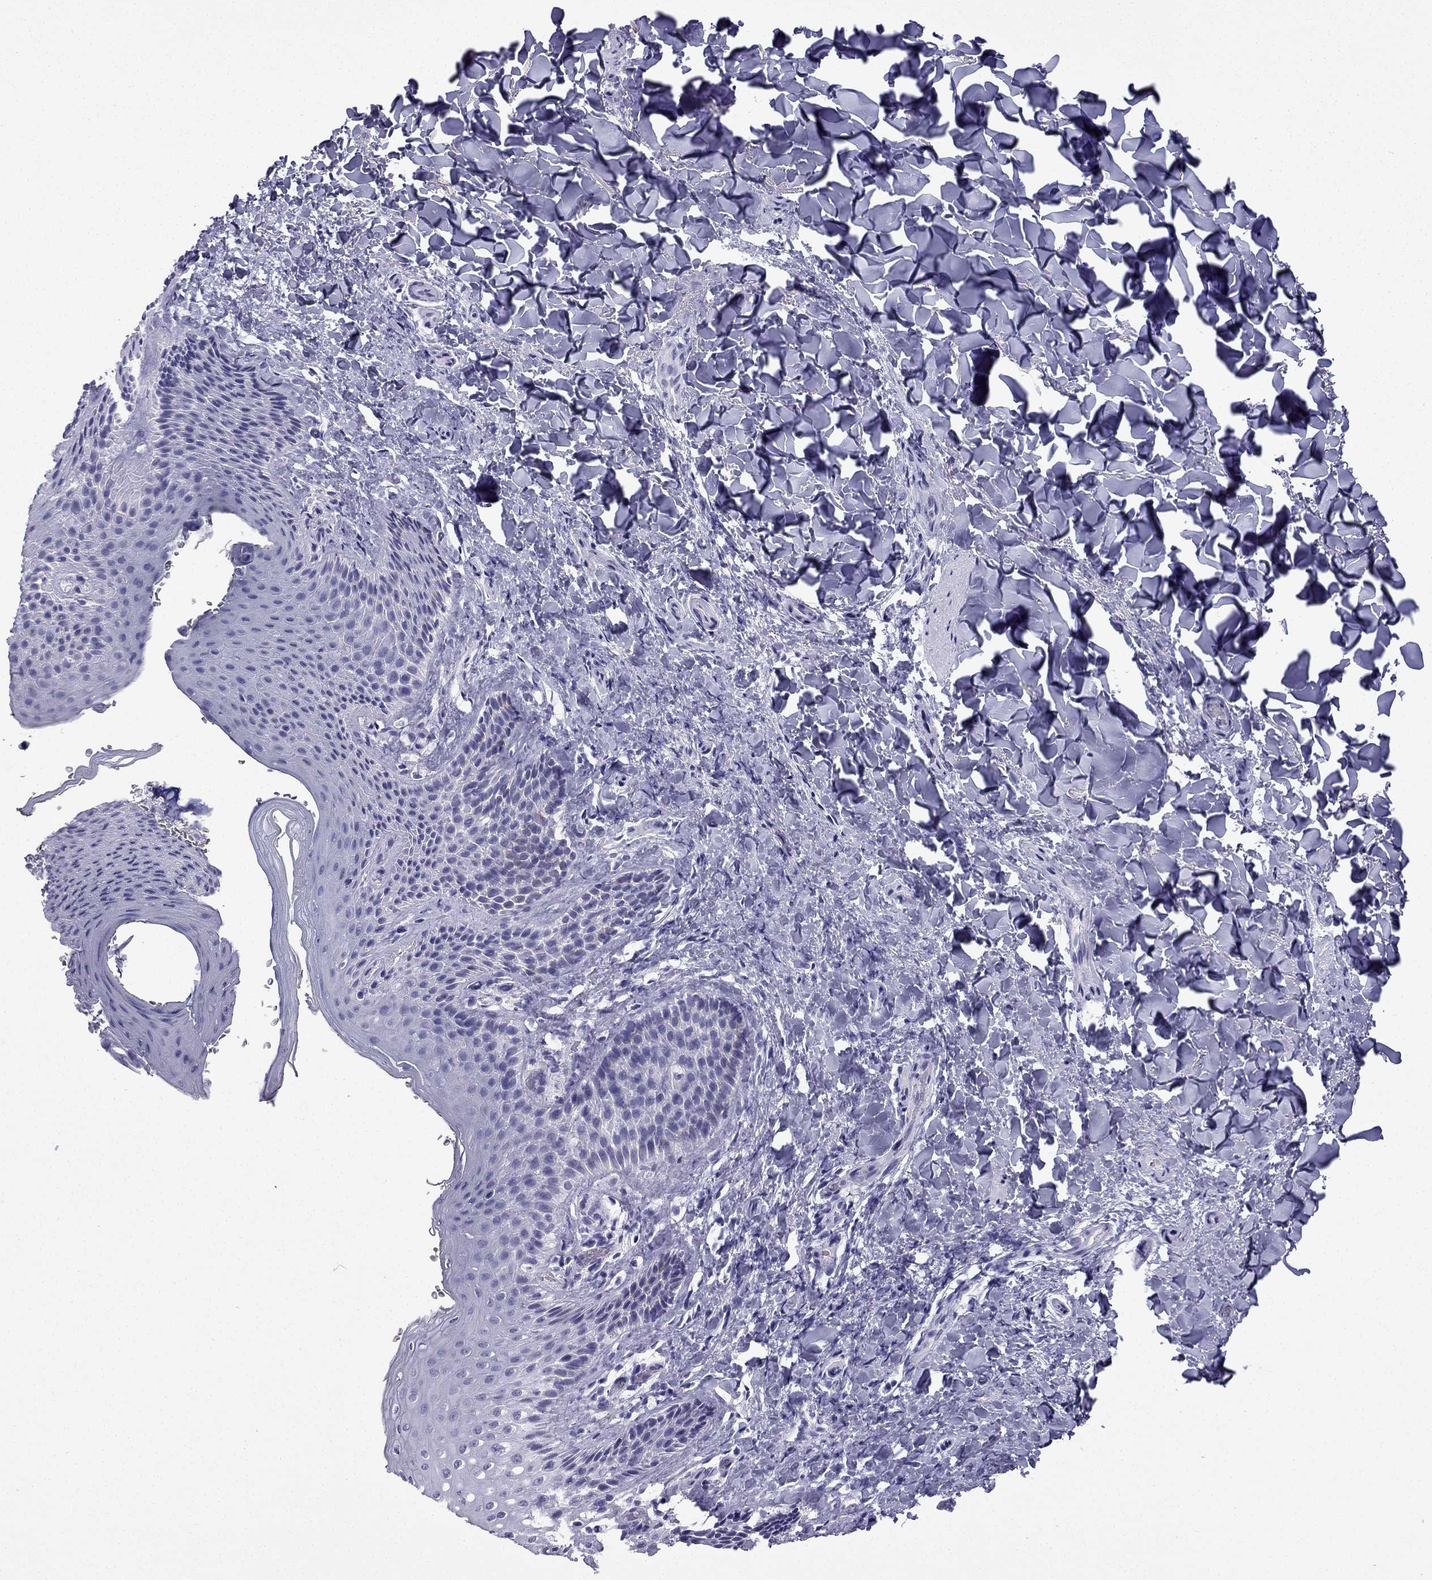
{"staining": {"intensity": "negative", "quantity": "none", "location": "none"}, "tissue": "skin", "cell_type": "Epidermal cells", "image_type": "normal", "snomed": [{"axis": "morphology", "description": "Normal tissue, NOS"}, {"axis": "topography", "description": "Anal"}], "caption": "Skin stained for a protein using IHC demonstrates no staining epidermal cells.", "gene": "GJA8", "patient": {"sex": "male", "age": 36}}